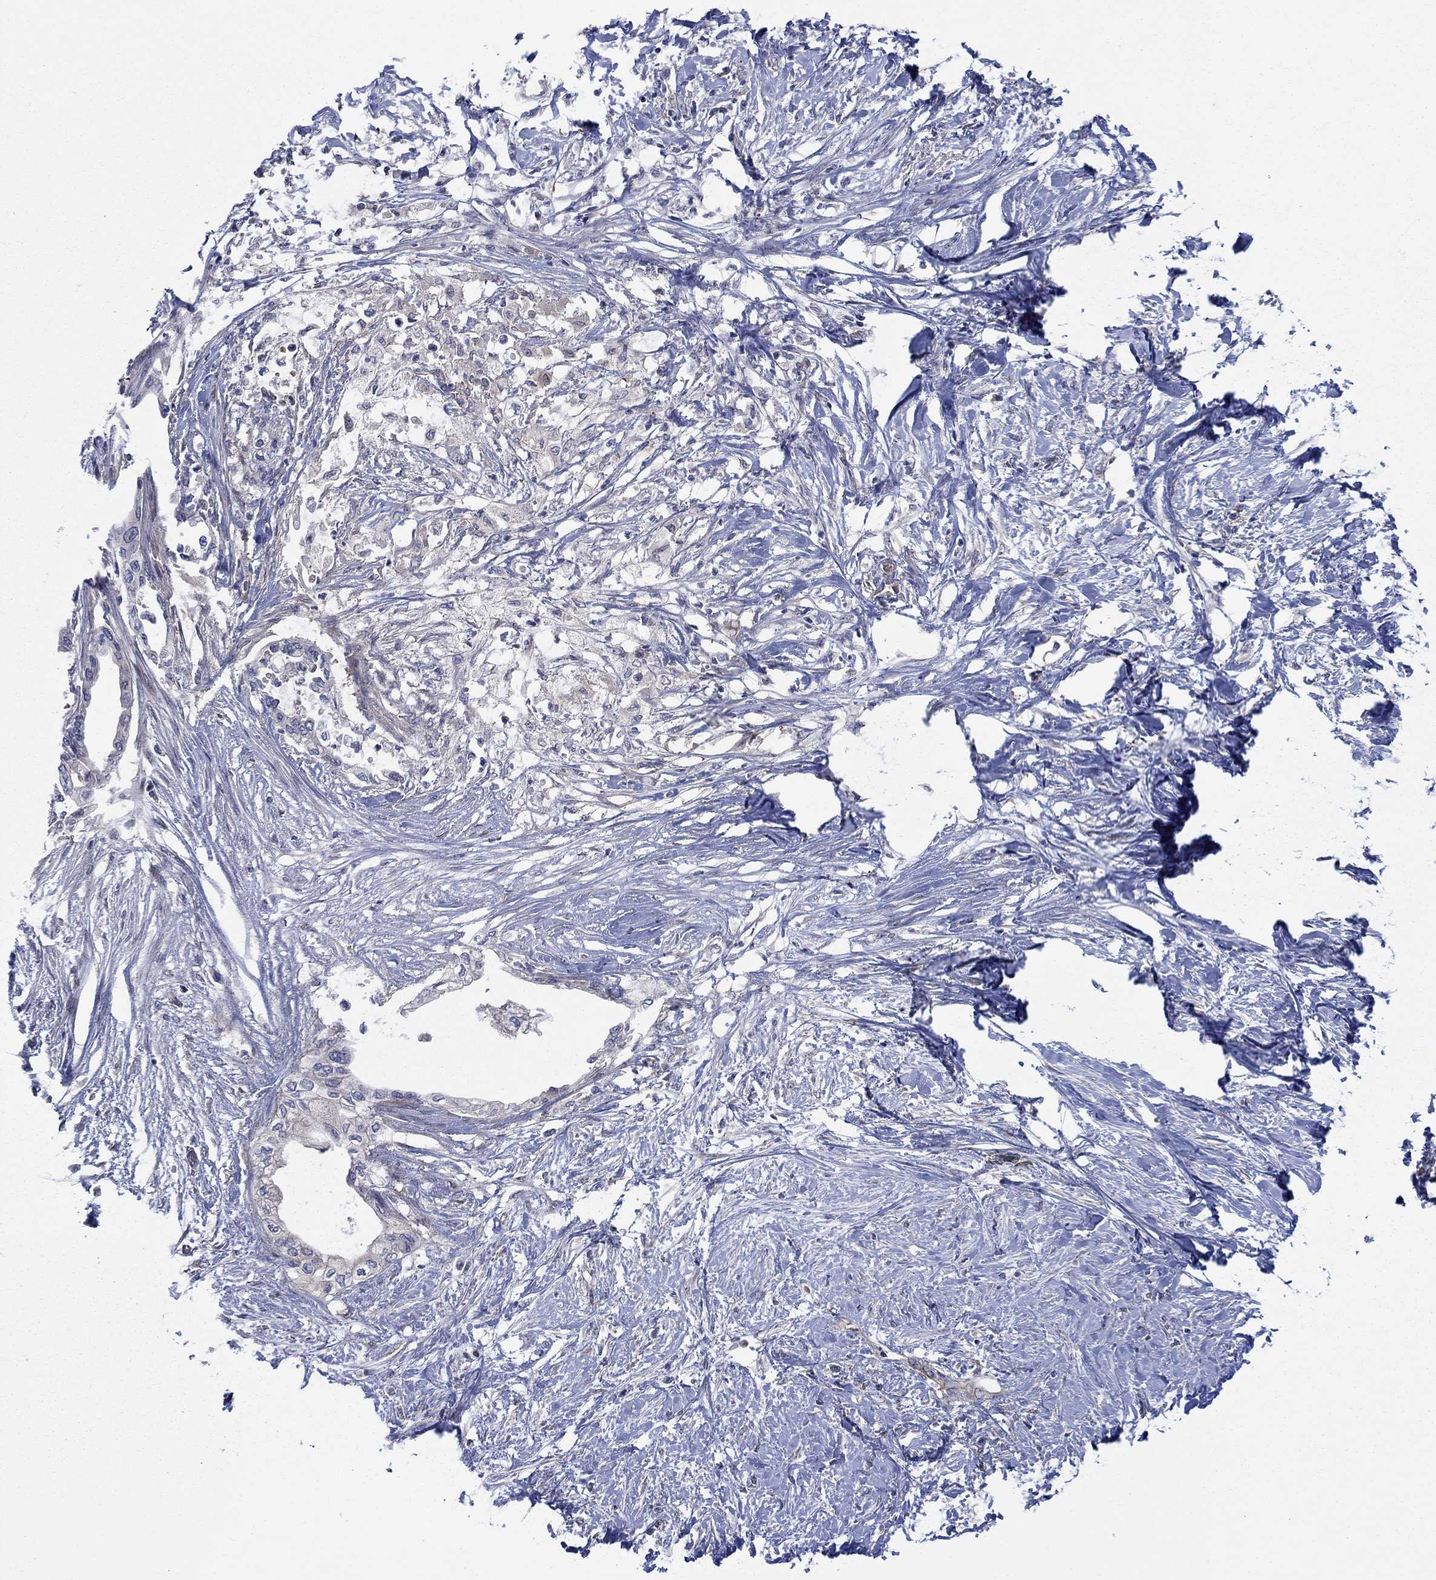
{"staining": {"intensity": "negative", "quantity": "none", "location": "none"}, "tissue": "pancreatic cancer", "cell_type": "Tumor cells", "image_type": "cancer", "snomed": [{"axis": "morphology", "description": "Normal tissue, NOS"}, {"axis": "morphology", "description": "Adenocarcinoma, NOS"}, {"axis": "topography", "description": "Pancreas"}, {"axis": "topography", "description": "Duodenum"}], "caption": "Tumor cells show no significant staining in pancreatic cancer (adenocarcinoma).", "gene": "PDZD2", "patient": {"sex": "female", "age": 60}}